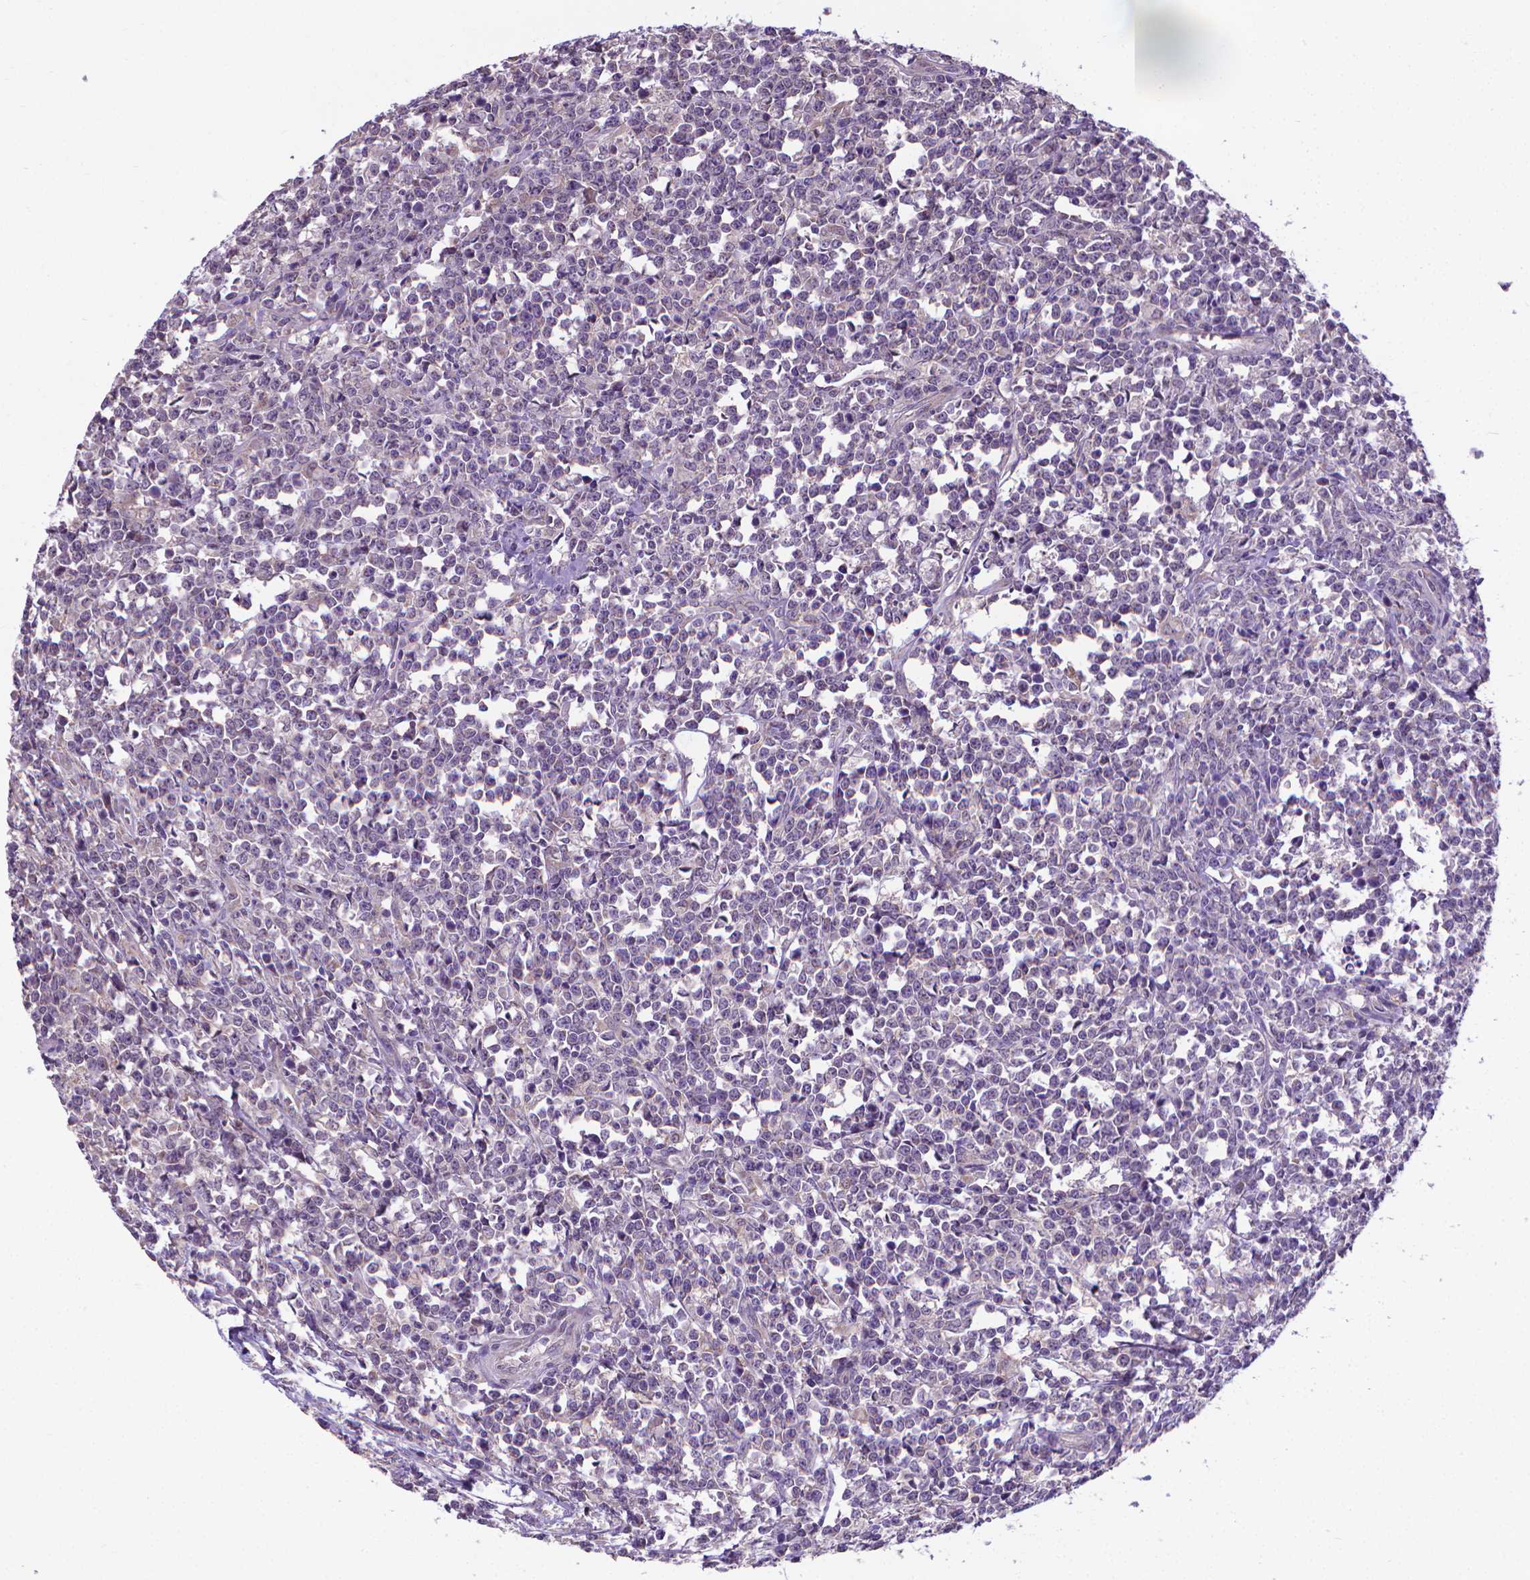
{"staining": {"intensity": "negative", "quantity": "none", "location": "none"}, "tissue": "lymphoma", "cell_type": "Tumor cells", "image_type": "cancer", "snomed": [{"axis": "morphology", "description": "Malignant lymphoma, non-Hodgkin's type, High grade"}, {"axis": "topography", "description": "Small intestine"}], "caption": "There is no significant expression in tumor cells of high-grade malignant lymphoma, non-Hodgkin's type.", "gene": "GPR63", "patient": {"sex": "female", "age": 56}}